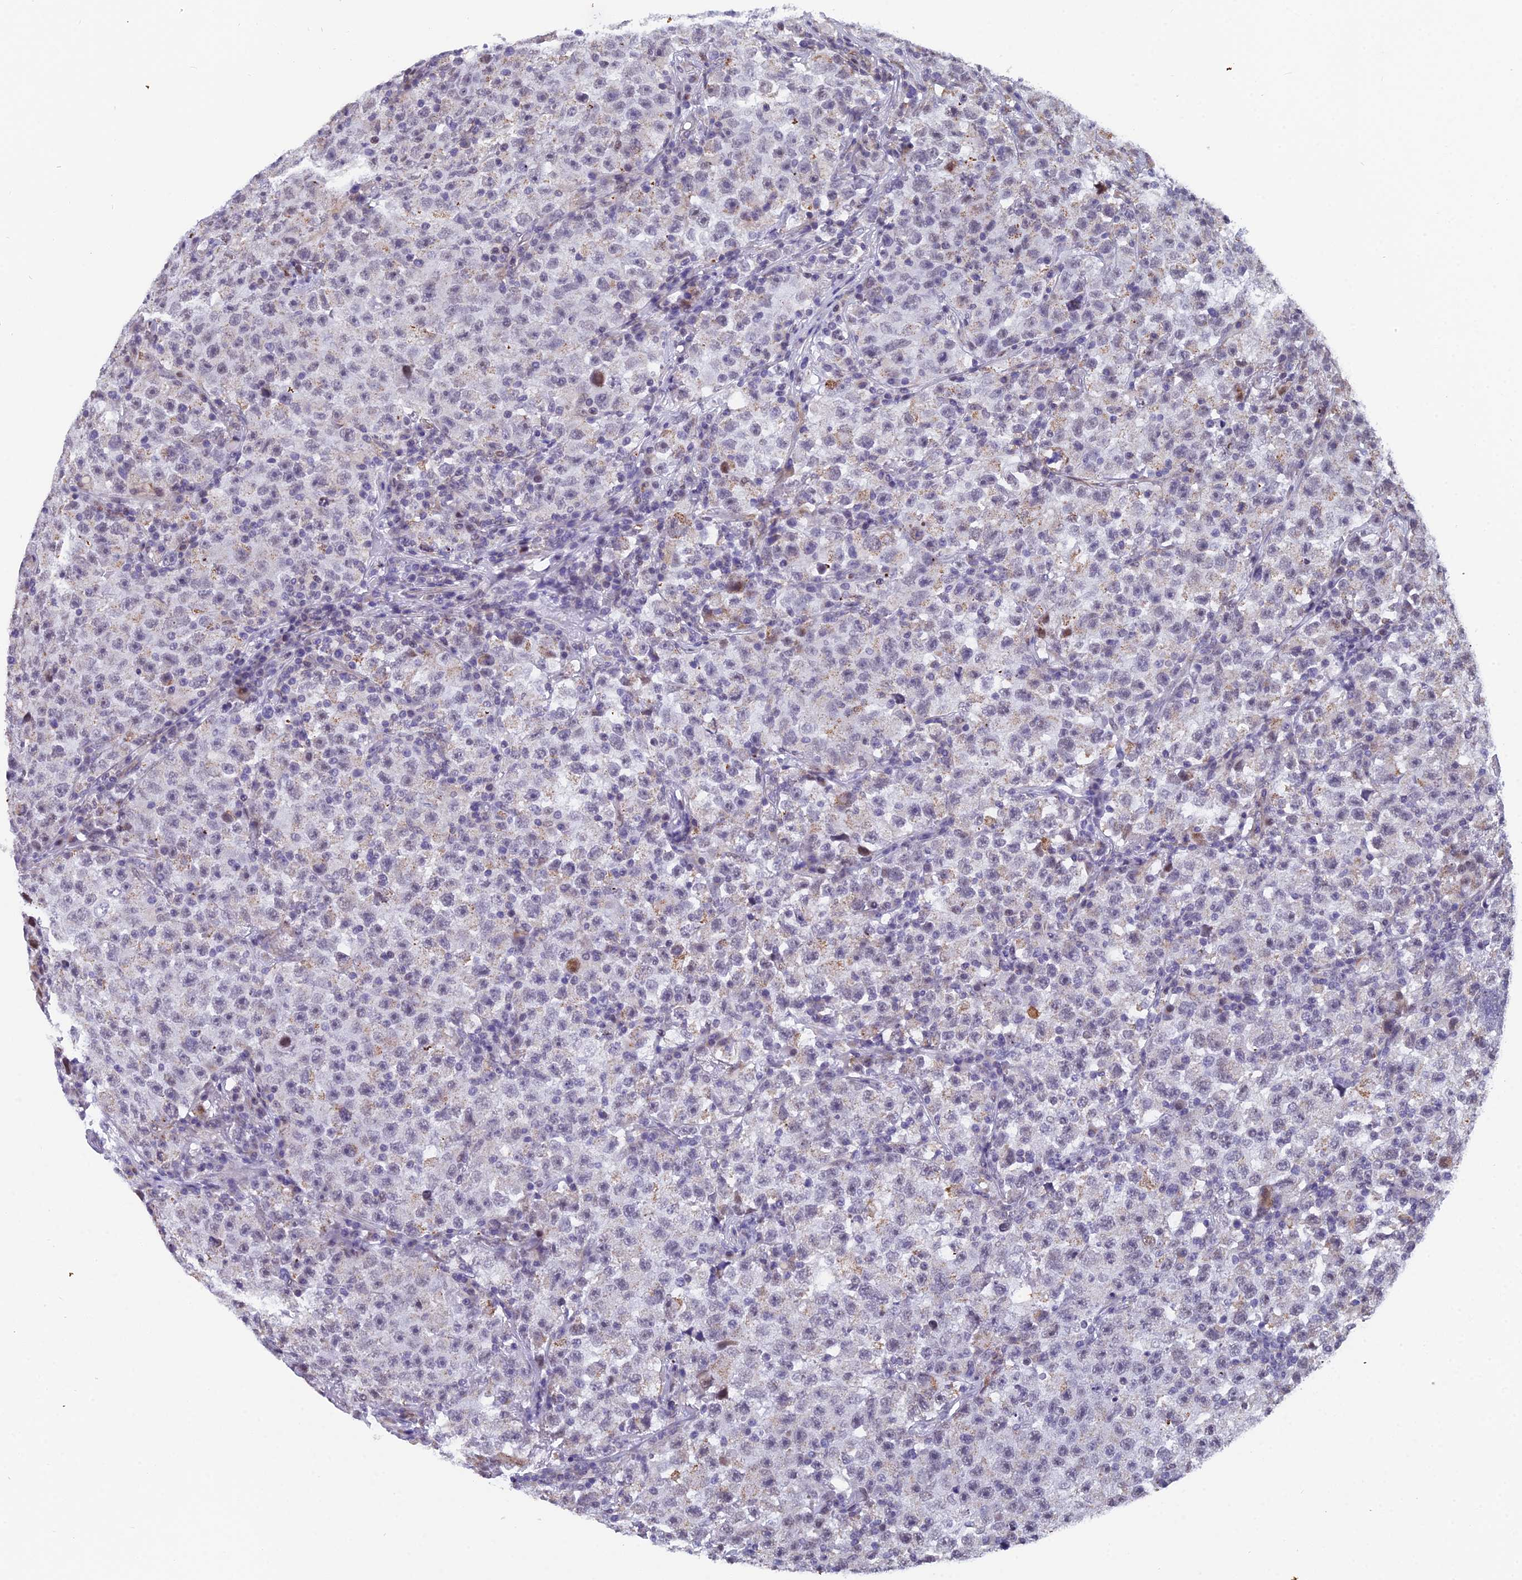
{"staining": {"intensity": "weak", "quantity": "<25%", "location": "nuclear"}, "tissue": "testis cancer", "cell_type": "Tumor cells", "image_type": "cancer", "snomed": [{"axis": "morphology", "description": "Seminoma, NOS"}, {"axis": "topography", "description": "Testis"}], "caption": "Seminoma (testis) stained for a protein using IHC exhibits no staining tumor cells.", "gene": "XKR9", "patient": {"sex": "male", "age": 22}}